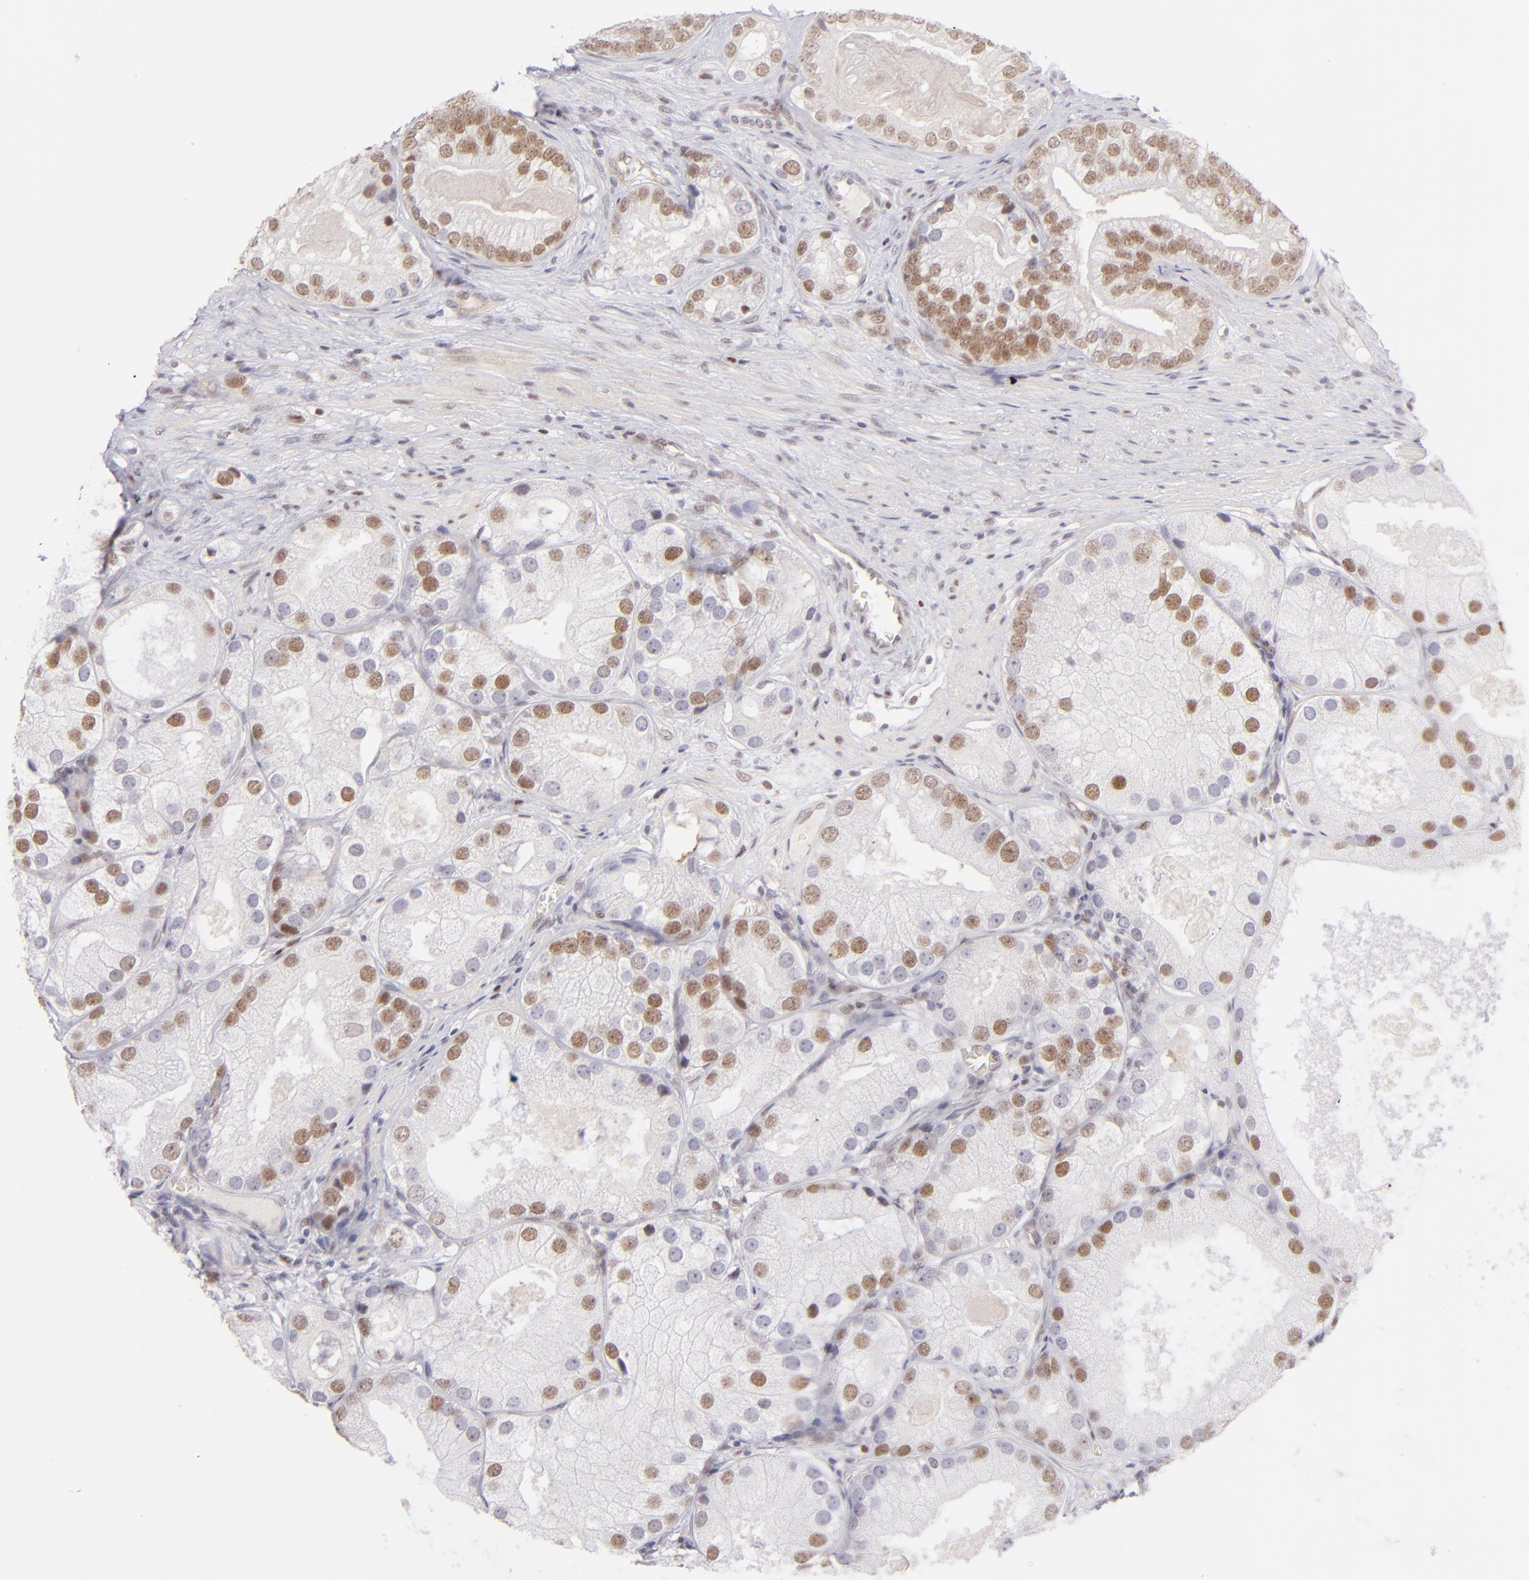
{"staining": {"intensity": "moderate", "quantity": "25%-75%", "location": "nuclear"}, "tissue": "prostate cancer", "cell_type": "Tumor cells", "image_type": "cancer", "snomed": [{"axis": "morphology", "description": "Adenocarcinoma, Low grade"}, {"axis": "topography", "description": "Prostate"}], "caption": "Immunohistochemical staining of prostate low-grade adenocarcinoma exhibits medium levels of moderate nuclear expression in approximately 25%-75% of tumor cells. Ihc stains the protein in brown and the nuclei are stained blue.", "gene": "POU2F1", "patient": {"sex": "male", "age": 69}}